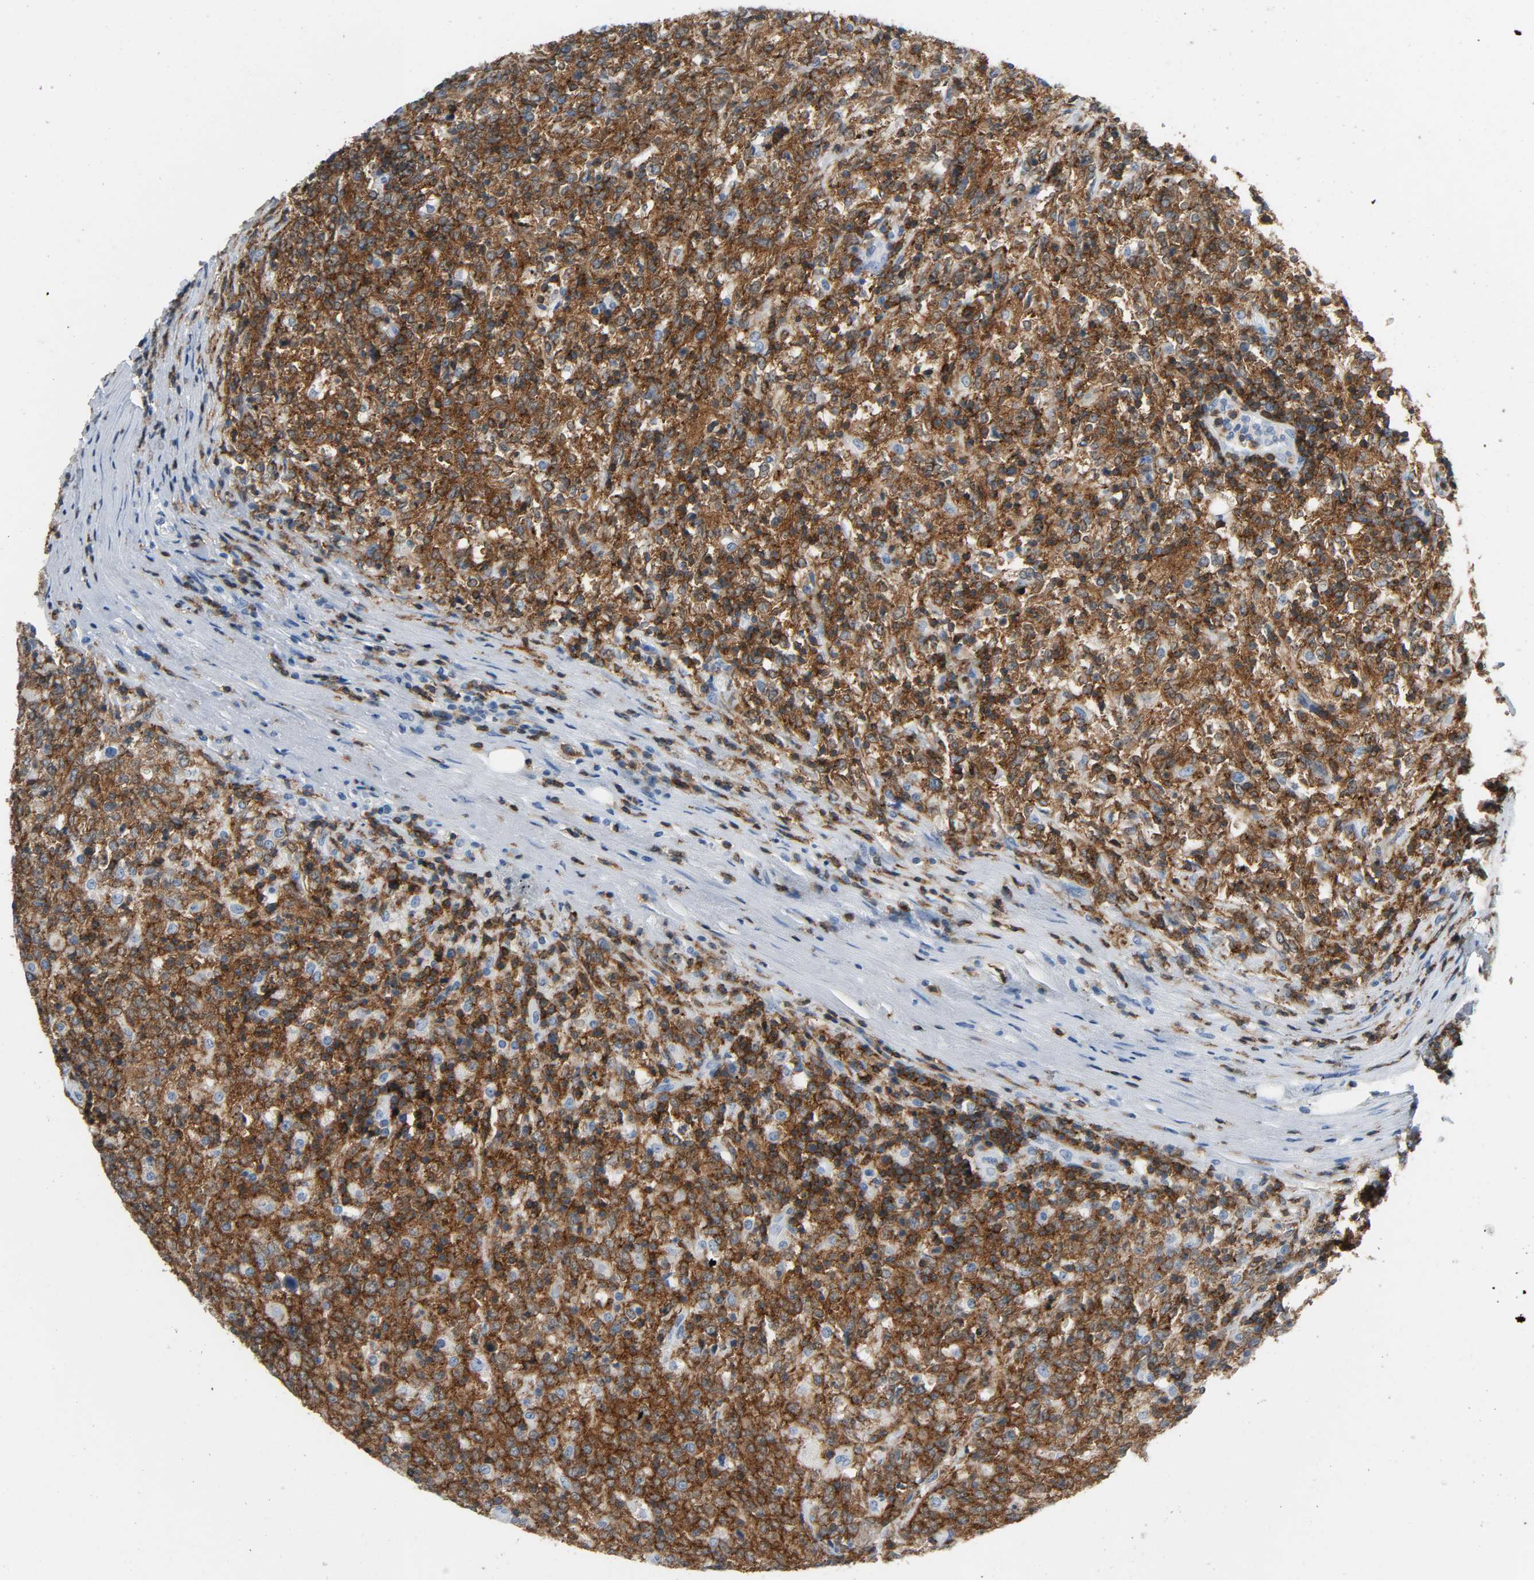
{"staining": {"intensity": "strong", "quantity": ">75%", "location": "cytoplasmic/membranous"}, "tissue": "lymphoma", "cell_type": "Tumor cells", "image_type": "cancer", "snomed": [{"axis": "morphology", "description": "Malignant lymphoma, non-Hodgkin's type, High grade"}, {"axis": "topography", "description": "Lymph node"}], "caption": "Immunohistochemistry (IHC) image of neoplastic tissue: malignant lymphoma, non-Hodgkin's type (high-grade) stained using immunohistochemistry (IHC) shows high levels of strong protein expression localized specifically in the cytoplasmic/membranous of tumor cells, appearing as a cytoplasmic/membranous brown color.", "gene": "LCK", "patient": {"sex": "female", "age": 84}}